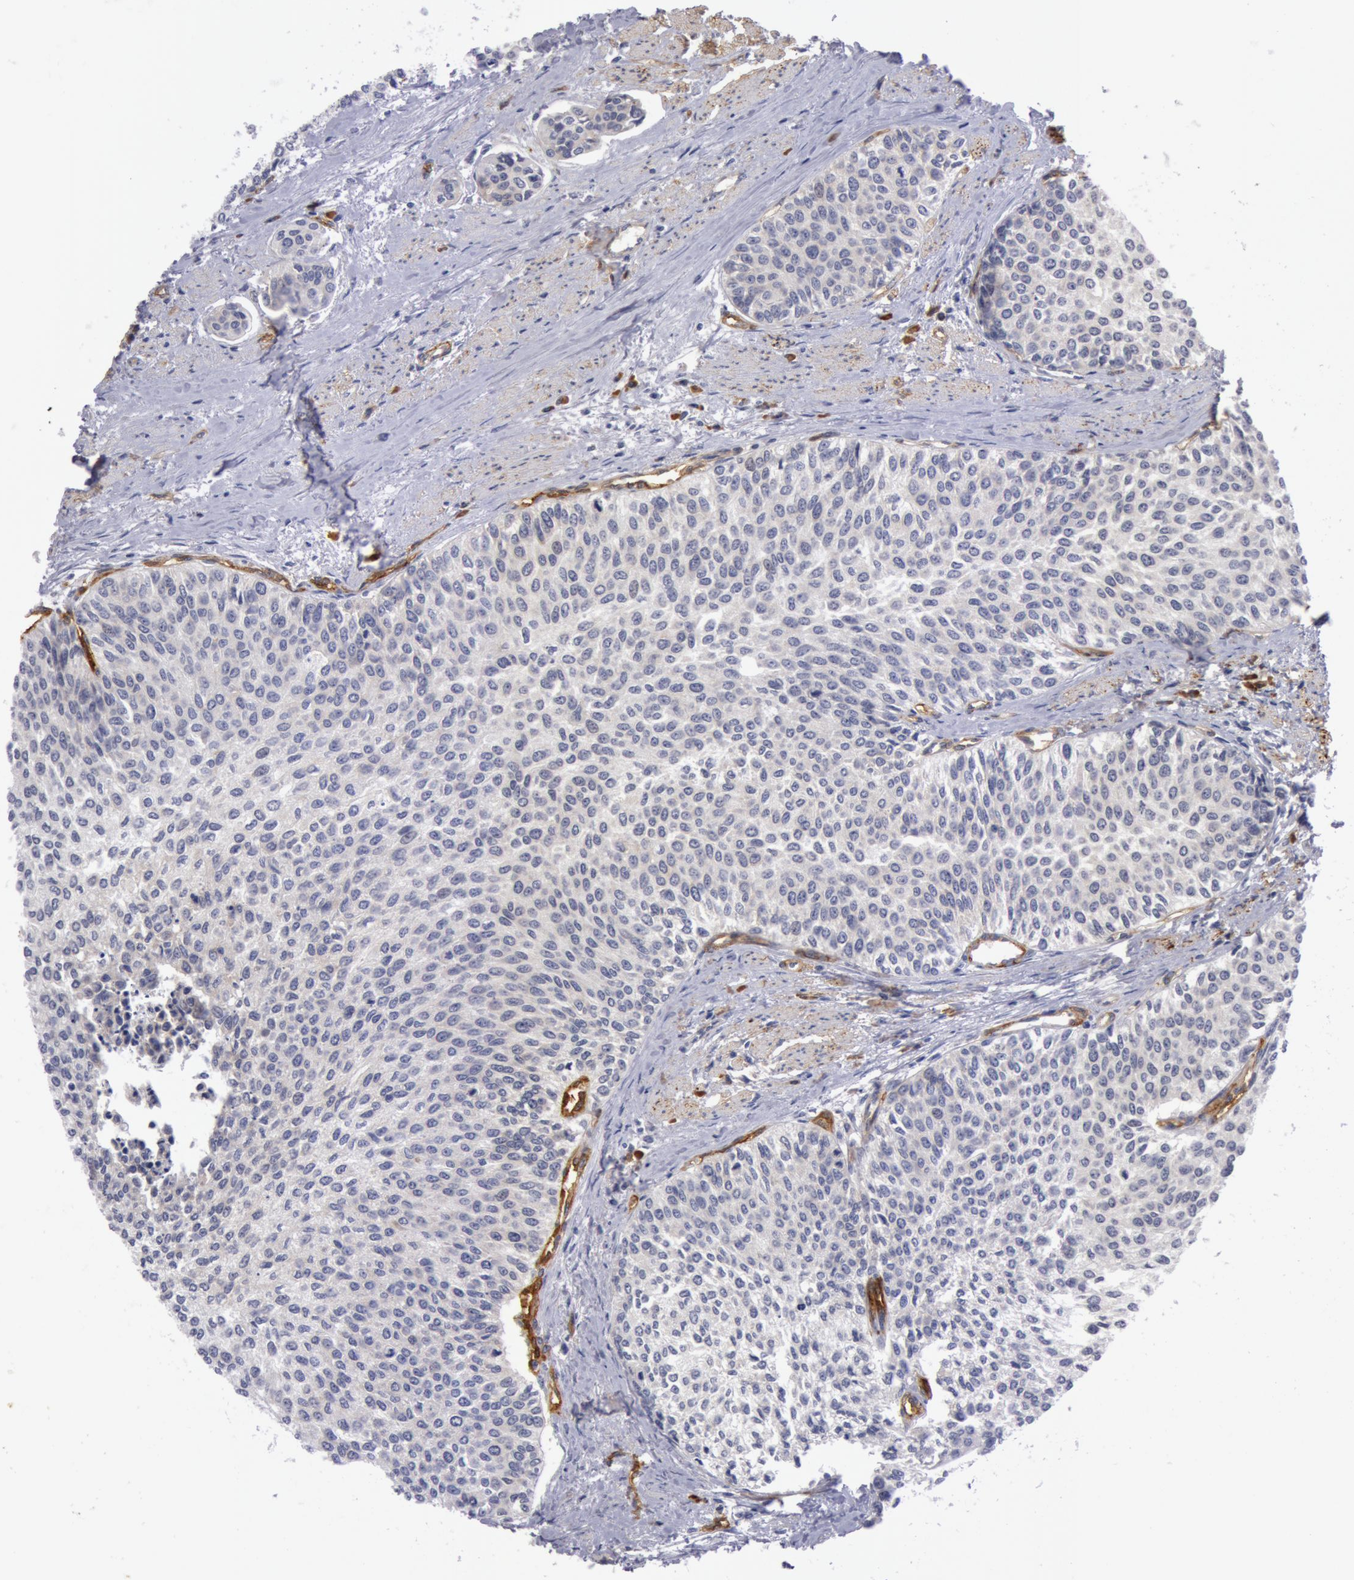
{"staining": {"intensity": "negative", "quantity": "none", "location": "none"}, "tissue": "urothelial cancer", "cell_type": "Tumor cells", "image_type": "cancer", "snomed": [{"axis": "morphology", "description": "Urothelial carcinoma, Low grade"}, {"axis": "topography", "description": "Urinary bladder"}], "caption": "Tumor cells are negative for brown protein staining in urothelial cancer.", "gene": "IL23A", "patient": {"sex": "female", "age": 73}}